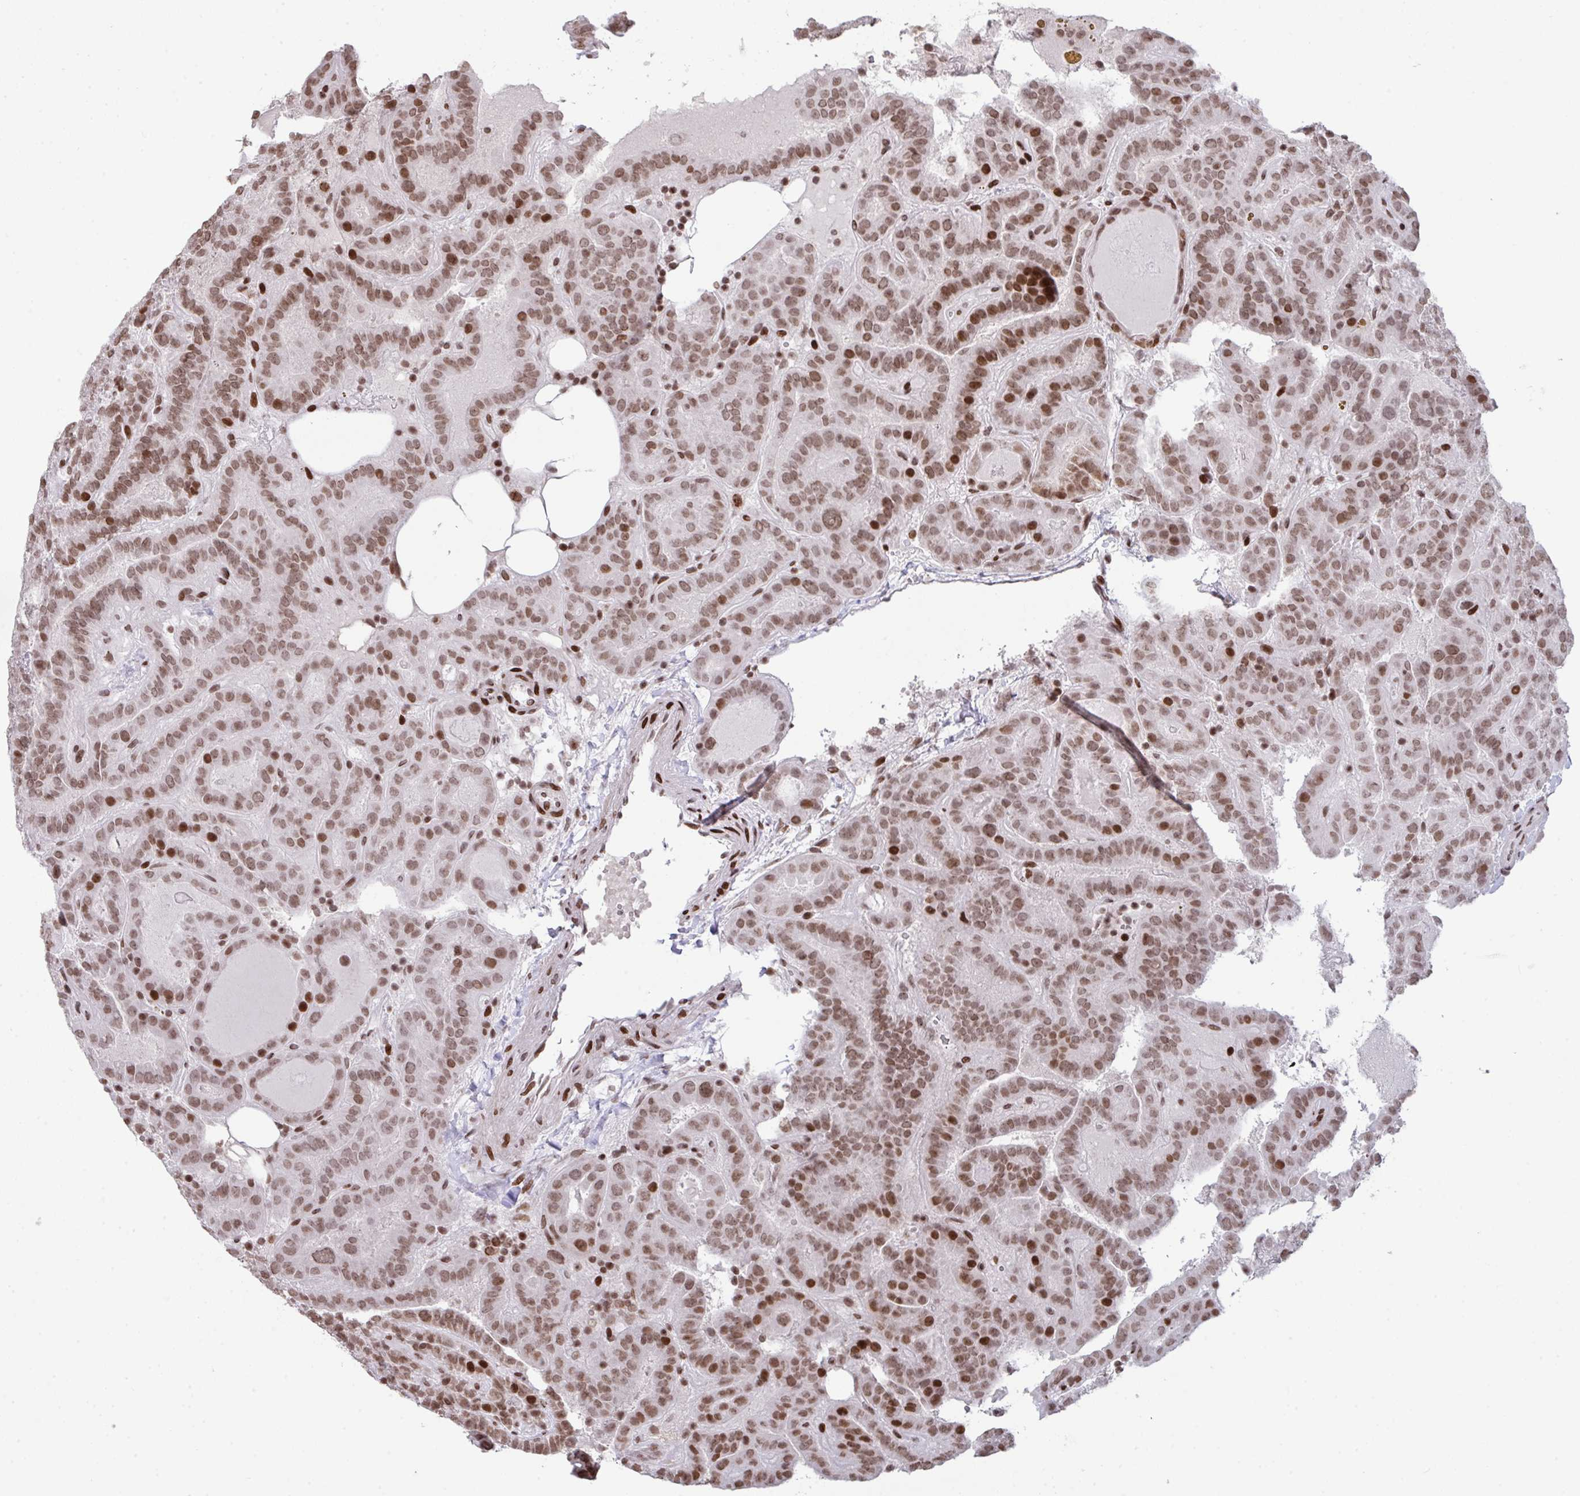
{"staining": {"intensity": "moderate", "quantity": ">75%", "location": "nuclear"}, "tissue": "thyroid cancer", "cell_type": "Tumor cells", "image_type": "cancer", "snomed": [{"axis": "morphology", "description": "Papillary adenocarcinoma, NOS"}, {"axis": "topography", "description": "Thyroid gland"}], "caption": "Protein expression analysis of thyroid cancer demonstrates moderate nuclear expression in approximately >75% of tumor cells.", "gene": "NIP7", "patient": {"sex": "female", "age": 46}}